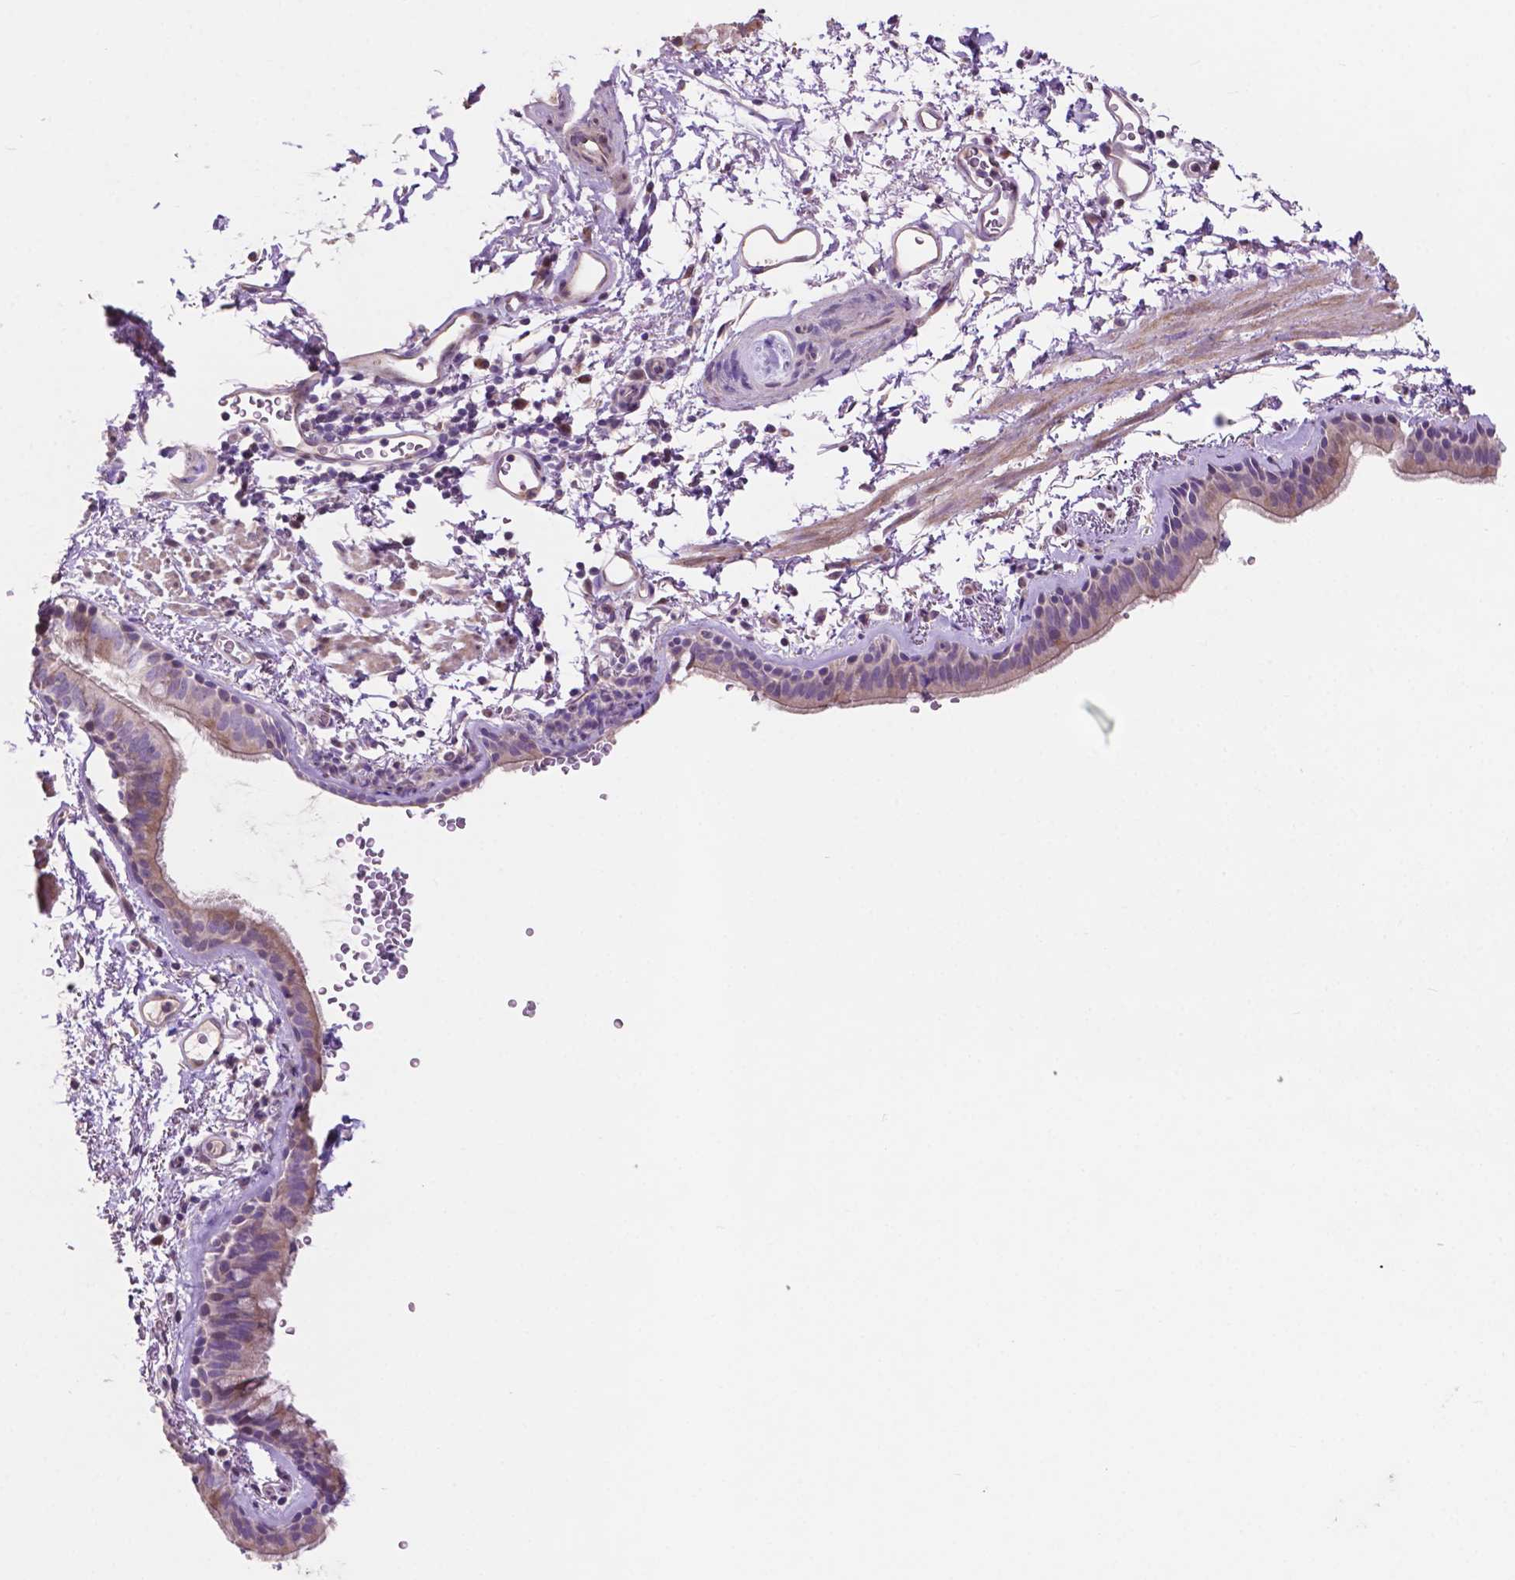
{"staining": {"intensity": "weak", "quantity": "<25%", "location": "cytoplasmic/membranous"}, "tissue": "bronchus", "cell_type": "Respiratory epithelial cells", "image_type": "normal", "snomed": [{"axis": "morphology", "description": "Normal tissue, NOS"}, {"axis": "topography", "description": "Lymph node"}, {"axis": "topography", "description": "Bronchus"}], "caption": "An immunohistochemistry (IHC) histopathology image of unremarkable bronchus is shown. There is no staining in respiratory epithelial cells of bronchus.", "gene": "CLDN17", "patient": {"sex": "female", "age": 70}}